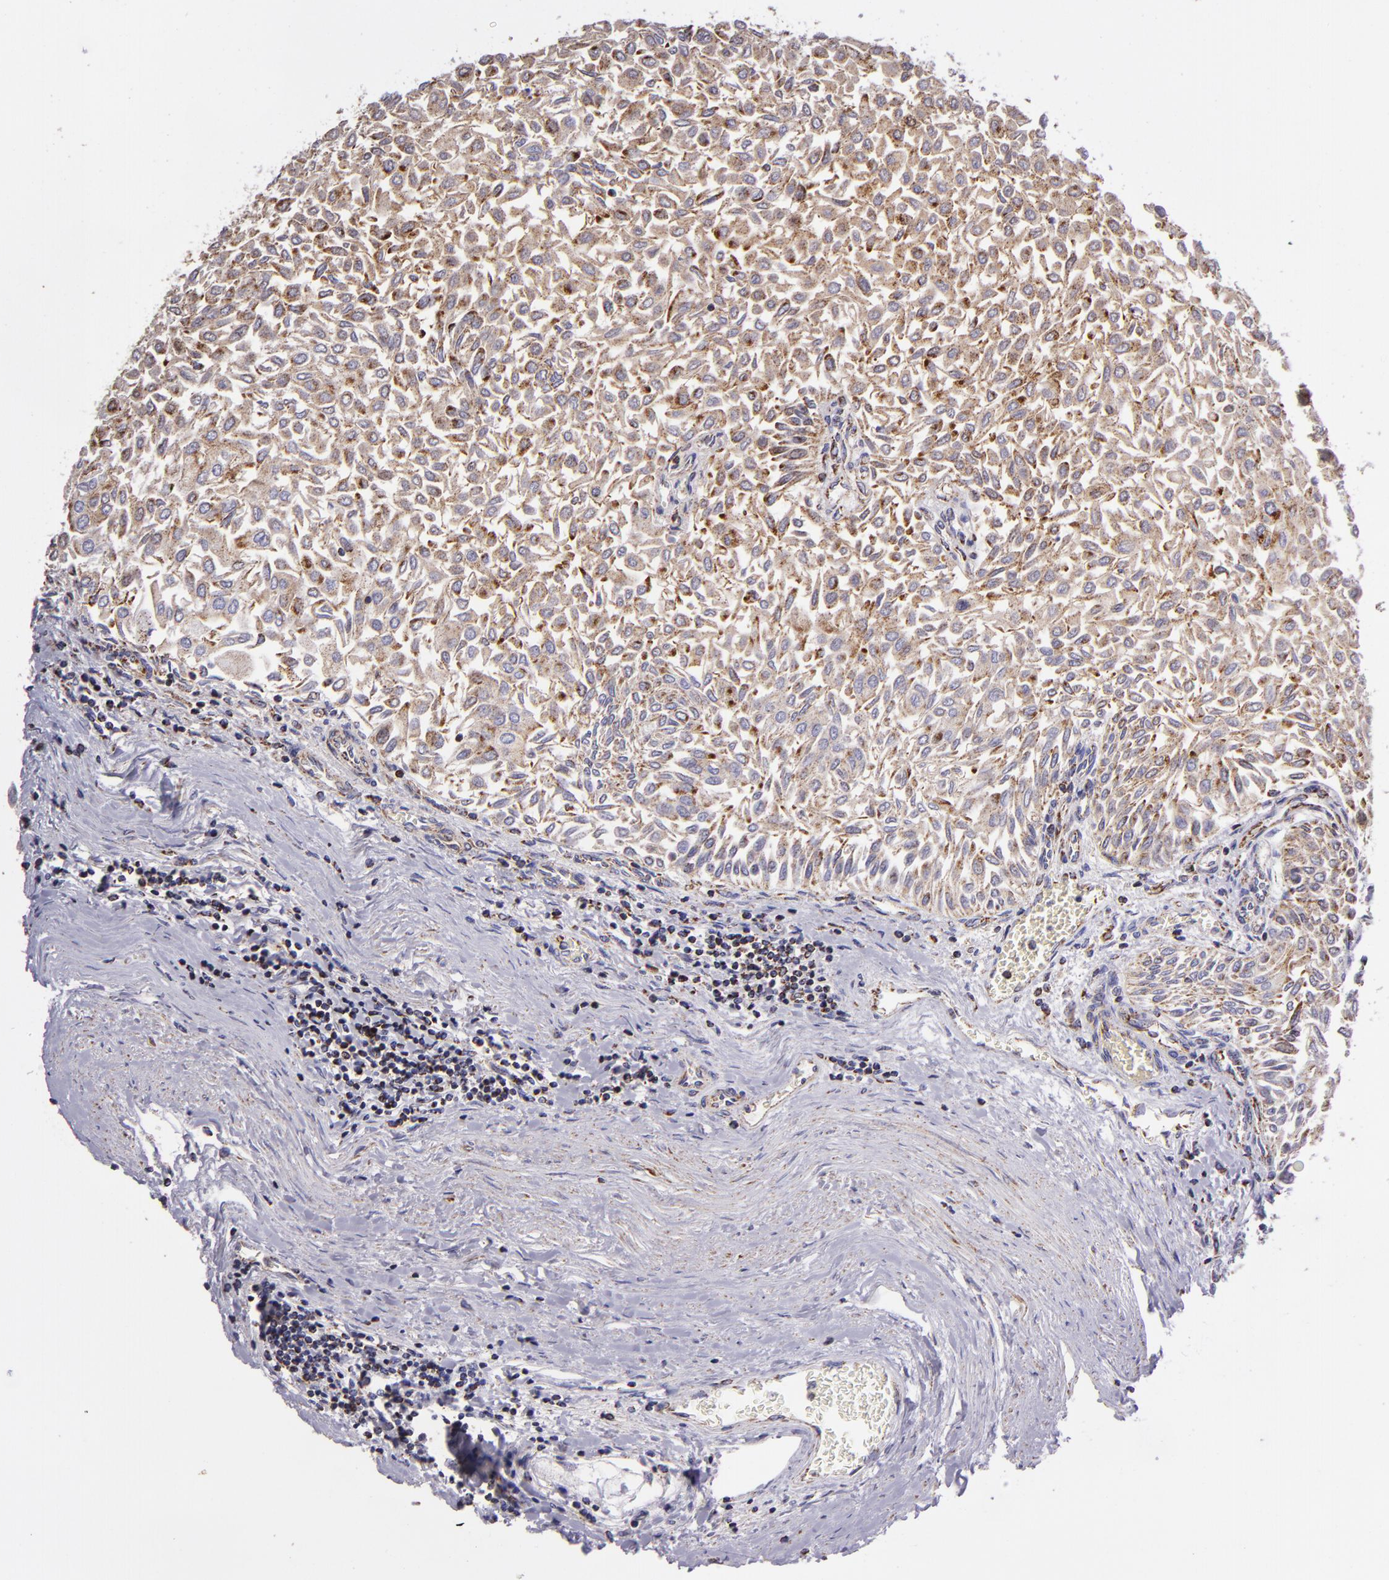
{"staining": {"intensity": "moderate", "quantity": ">75%", "location": "cytoplasmic/membranous"}, "tissue": "urothelial cancer", "cell_type": "Tumor cells", "image_type": "cancer", "snomed": [{"axis": "morphology", "description": "Urothelial carcinoma, Low grade"}, {"axis": "topography", "description": "Urinary bladder"}], "caption": "About >75% of tumor cells in human low-grade urothelial carcinoma reveal moderate cytoplasmic/membranous protein staining as visualized by brown immunohistochemical staining.", "gene": "HSPD1", "patient": {"sex": "male", "age": 64}}